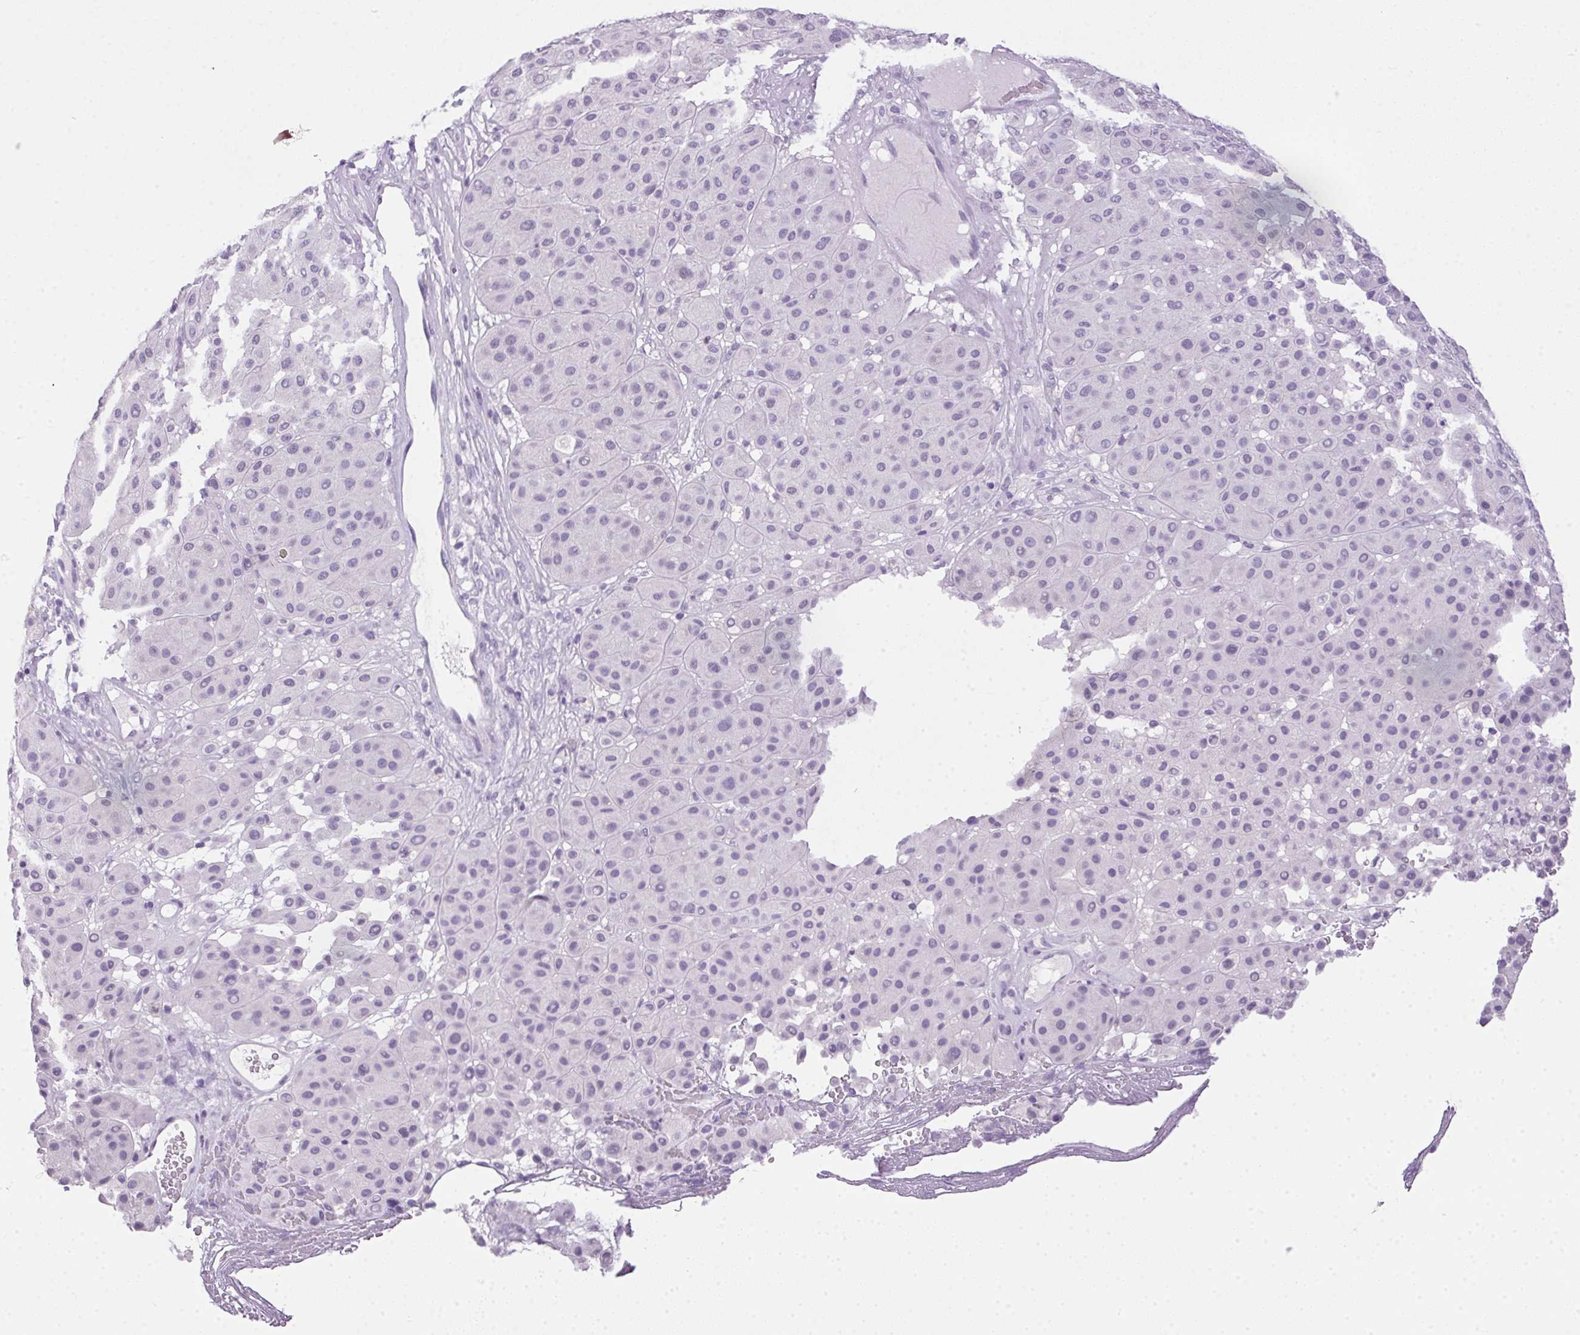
{"staining": {"intensity": "negative", "quantity": "none", "location": "none"}, "tissue": "melanoma", "cell_type": "Tumor cells", "image_type": "cancer", "snomed": [{"axis": "morphology", "description": "Malignant melanoma, Metastatic site"}, {"axis": "topography", "description": "Smooth muscle"}], "caption": "Melanoma was stained to show a protein in brown. There is no significant positivity in tumor cells. The staining is performed using DAB brown chromogen with nuclei counter-stained in using hematoxylin.", "gene": "POPDC2", "patient": {"sex": "male", "age": 41}}